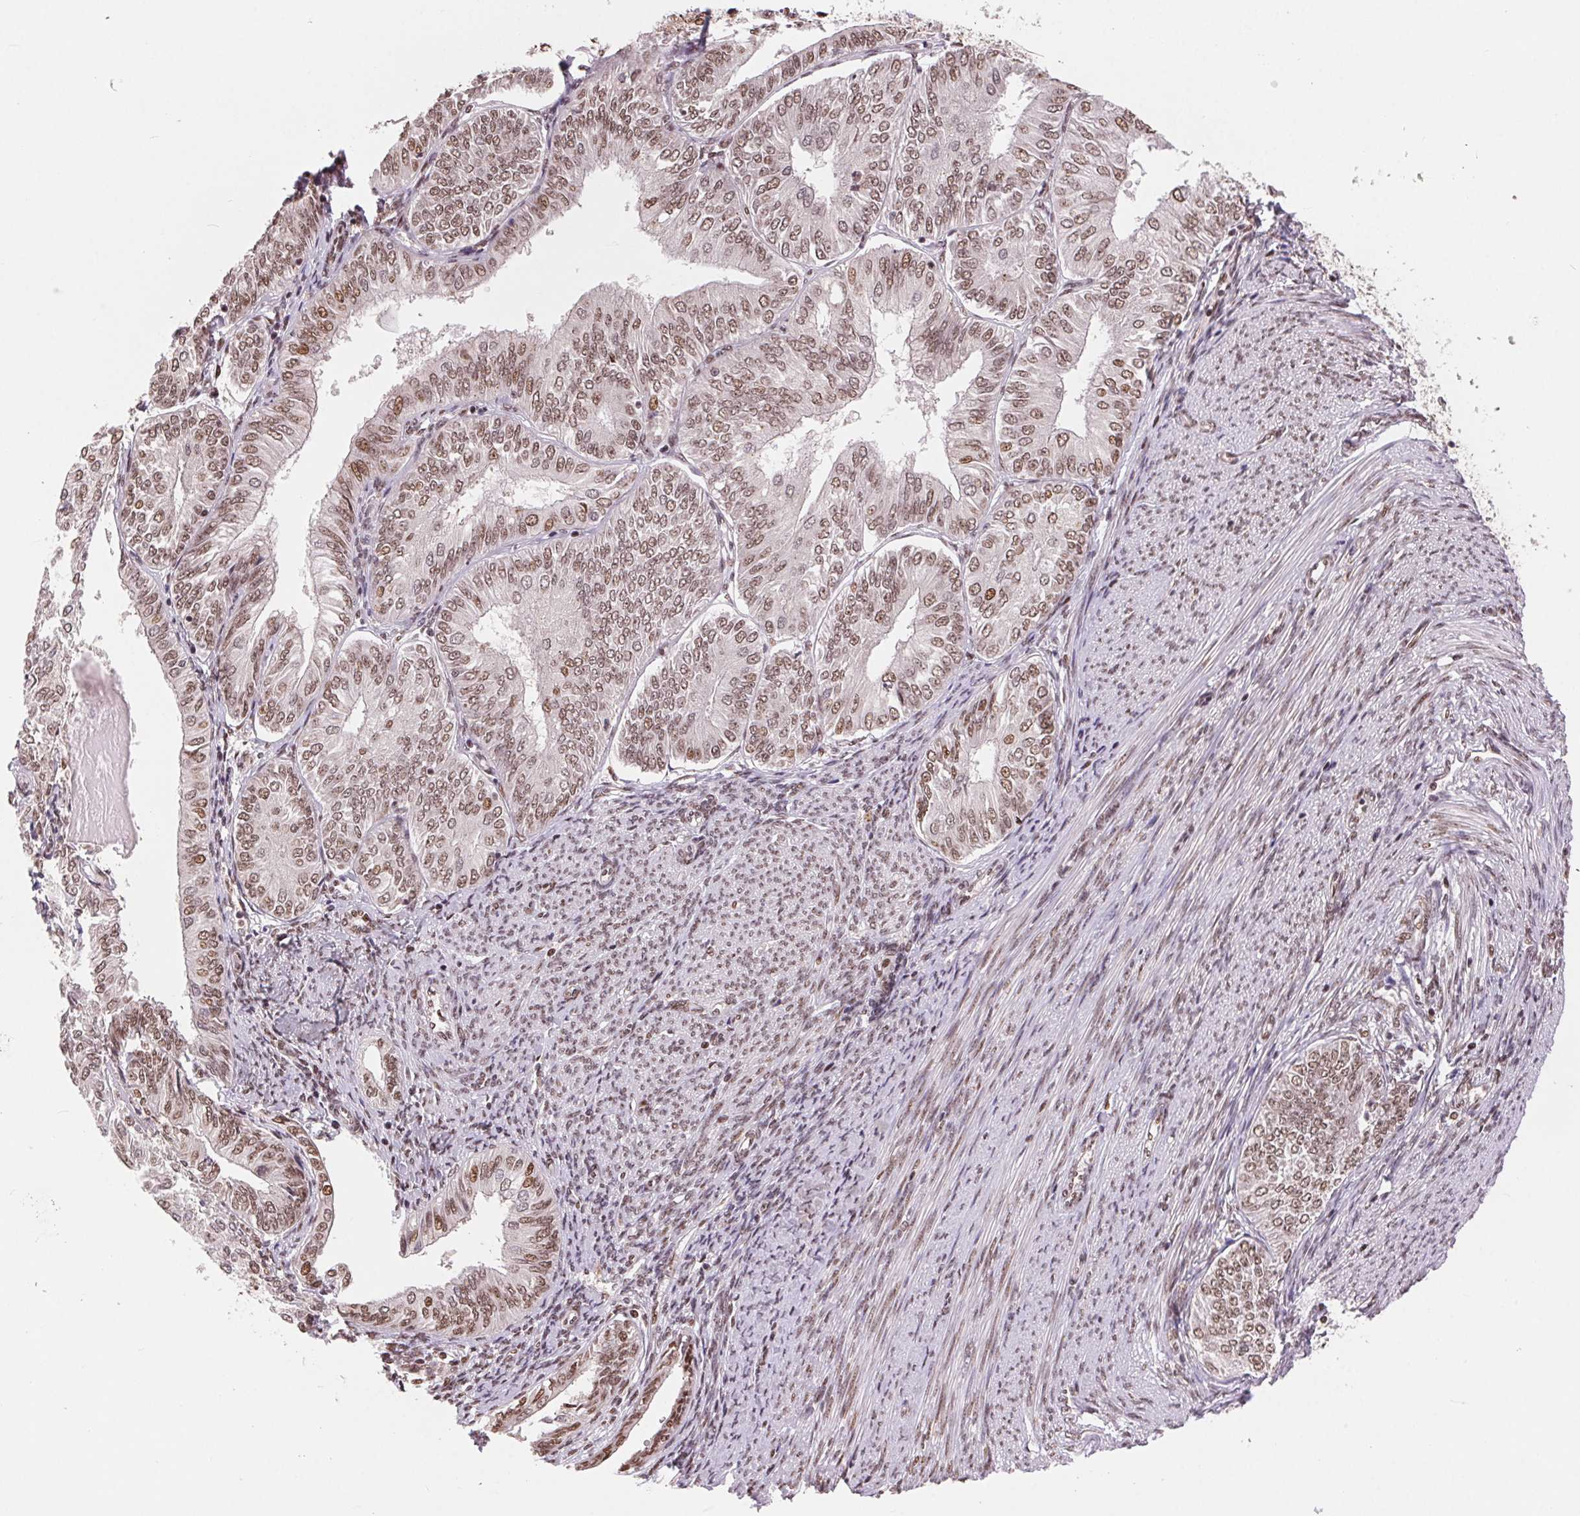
{"staining": {"intensity": "moderate", "quantity": ">75%", "location": "nuclear"}, "tissue": "endometrial cancer", "cell_type": "Tumor cells", "image_type": "cancer", "snomed": [{"axis": "morphology", "description": "Adenocarcinoma, NOS"}, {"axis": "topography", "description": "Endometrium"}], "caption": "Protein staining of endometrial adenocarcinoma tissue exhibits moderate nuclear staining in approximately >75% of tumor cells.", "gene": "RAD23A", "patient": {"sex": "female", "age": 58}}